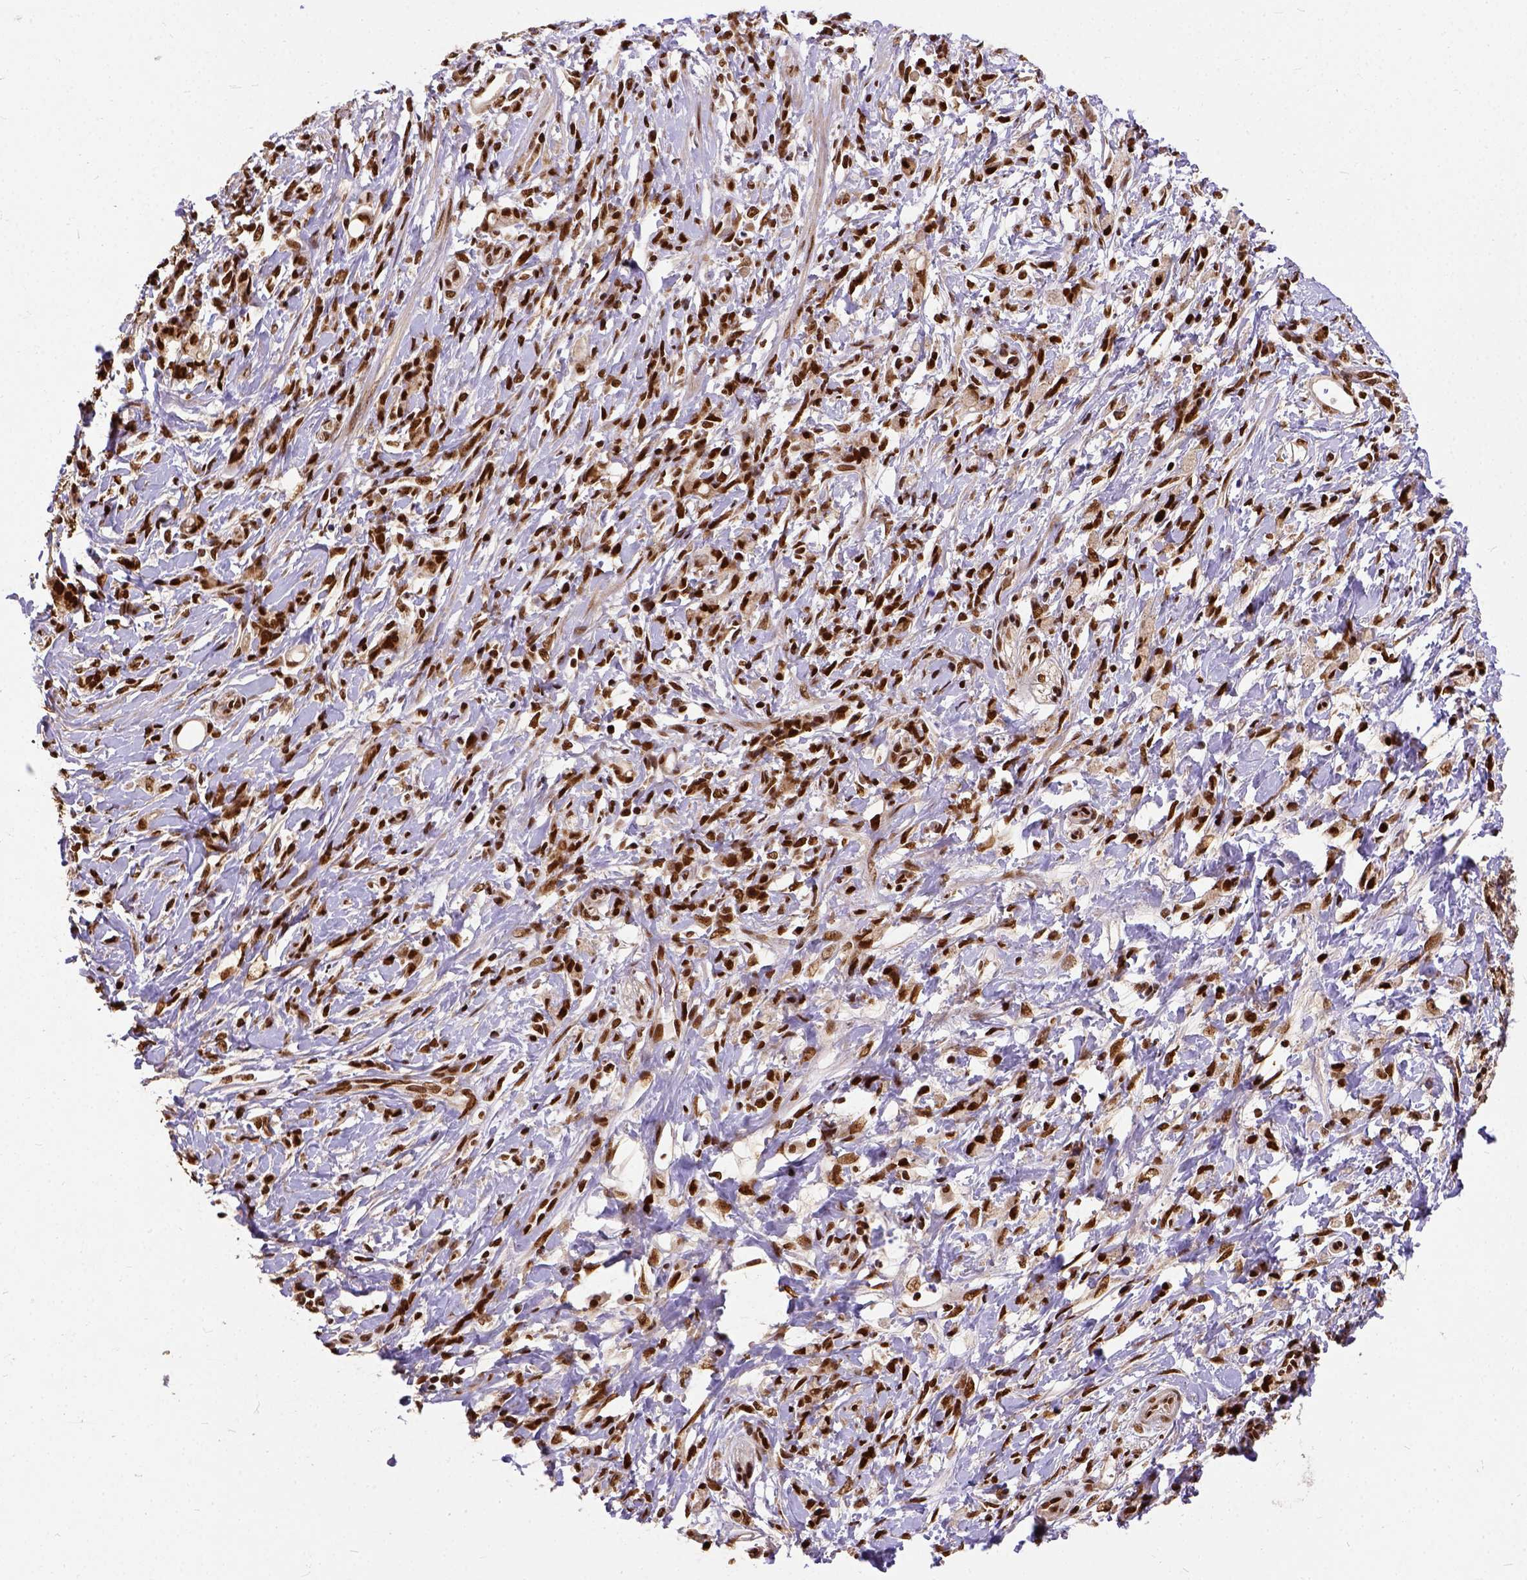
{"staining": {"intensity": "strong", "quantity": ">75%", "location": "nuclear"}, "tissue": "stomach cancer", "cell_type": "Tumor cells", "image_type": "cancer", "snomed": [{"axis": "morphology", "description": "Adenocarcinoma, NOS"}, {"axis": "topography", "description": "Stomach"}], "caption": "This micrograph shows immunohistochemistry (IHC) staining of stomach adenocarcinoma, with high strong nuclear positivity in about >75% of tumor cells.", "gene": "NACC1", "patient": {"sex": "female", "age": 84}}